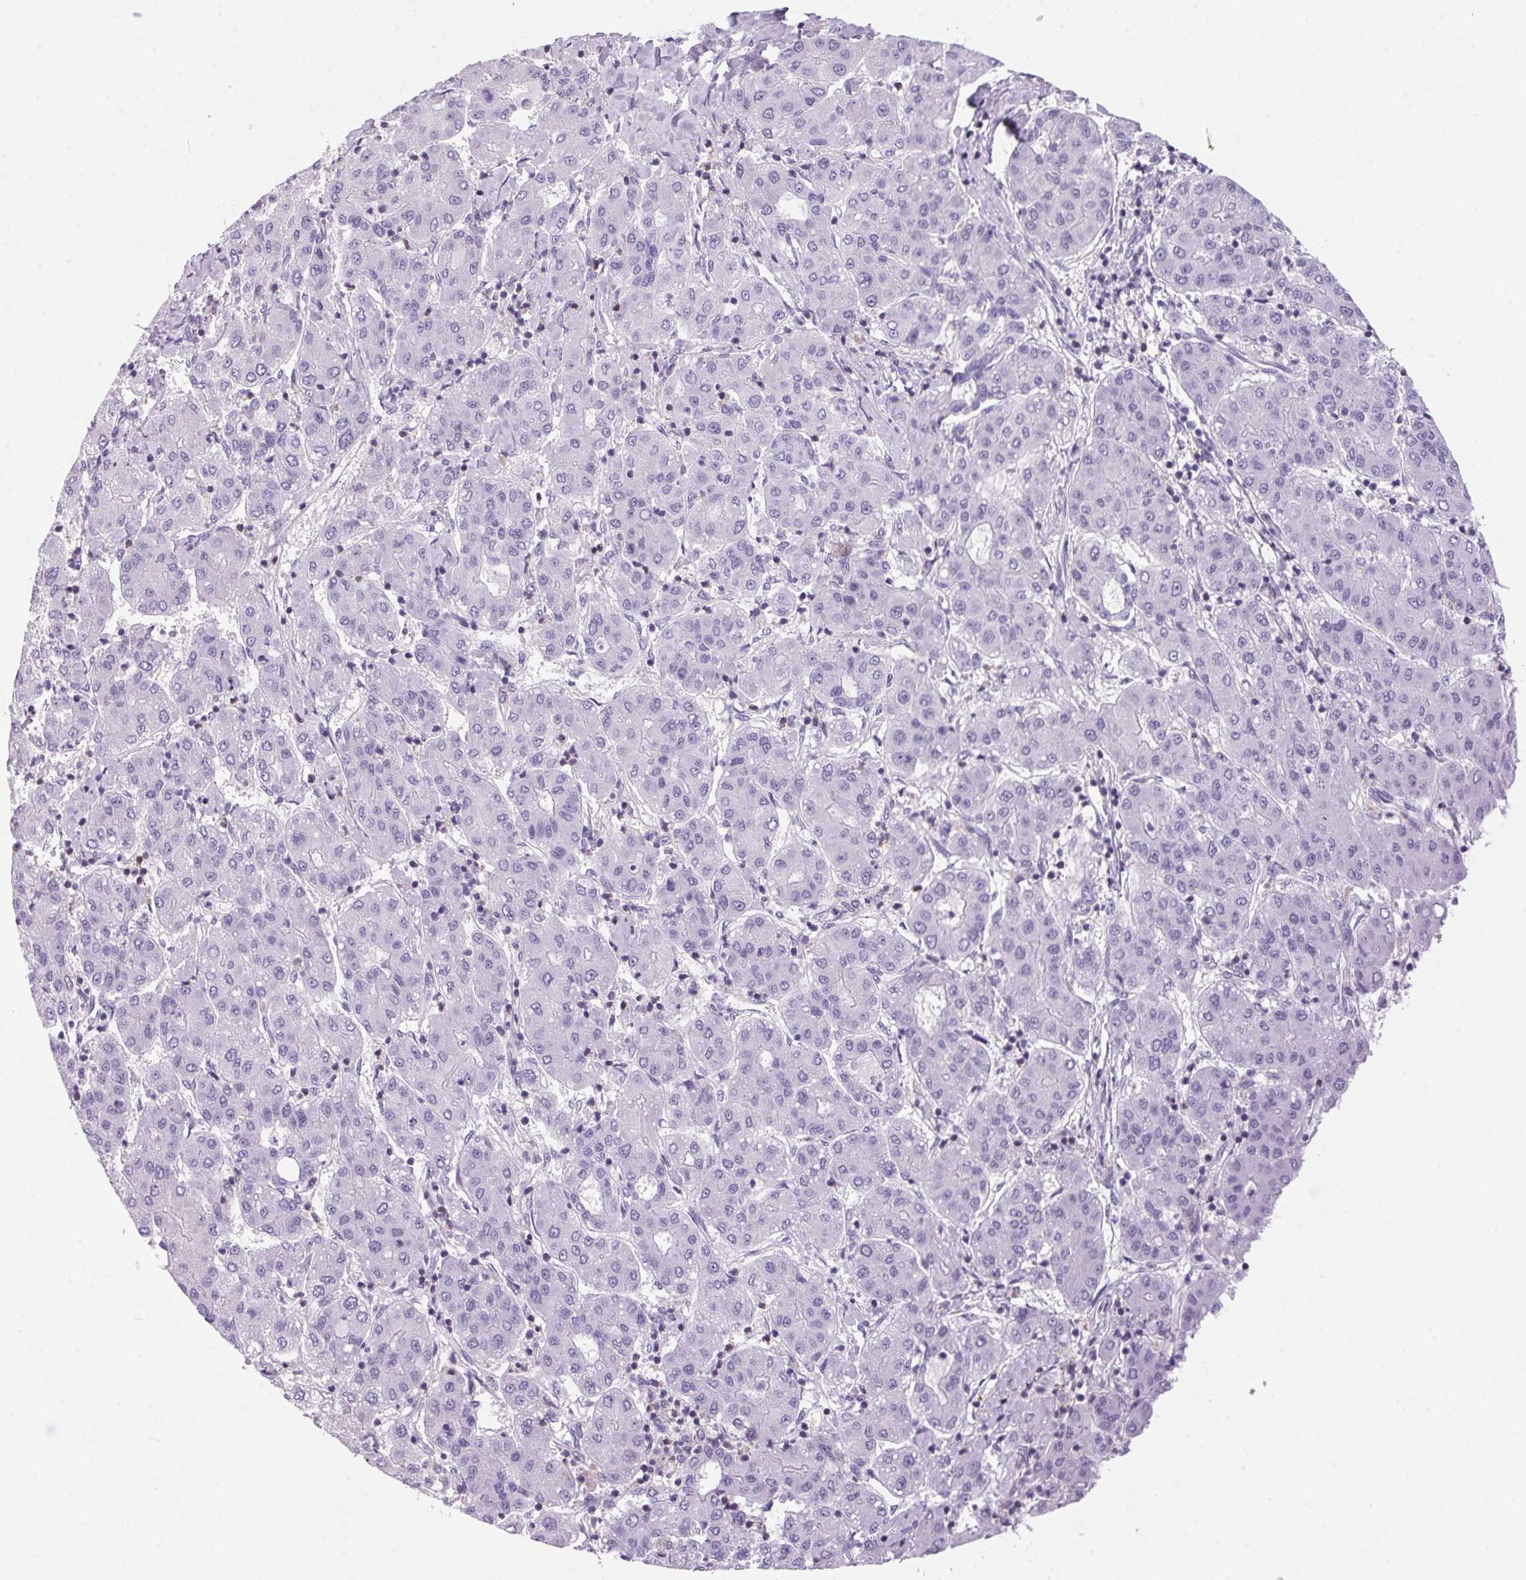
{"staining": {"intensity": "negative", "quantity": "none", "location": "none"}, "tissue": "liver cancer", "cell_type": "Tumor cells", "image_type": "cancer", "snomed": [{"axis": "morphology", "description": "Carcinoma, Hepatocellular, NOS"}, {"axis": "topography", "description": "Liver"}], "caption": "High magnification brightfield microscopy of liver hepatocellular carcinoma stained with DAB (3,3'-diaminobenzidine) (brown) and counterstained with hematoxylin (blue): tumor cells show no significant staining.", "gene": "S100A2", "patient": {"sex": "male", "age": 65}}